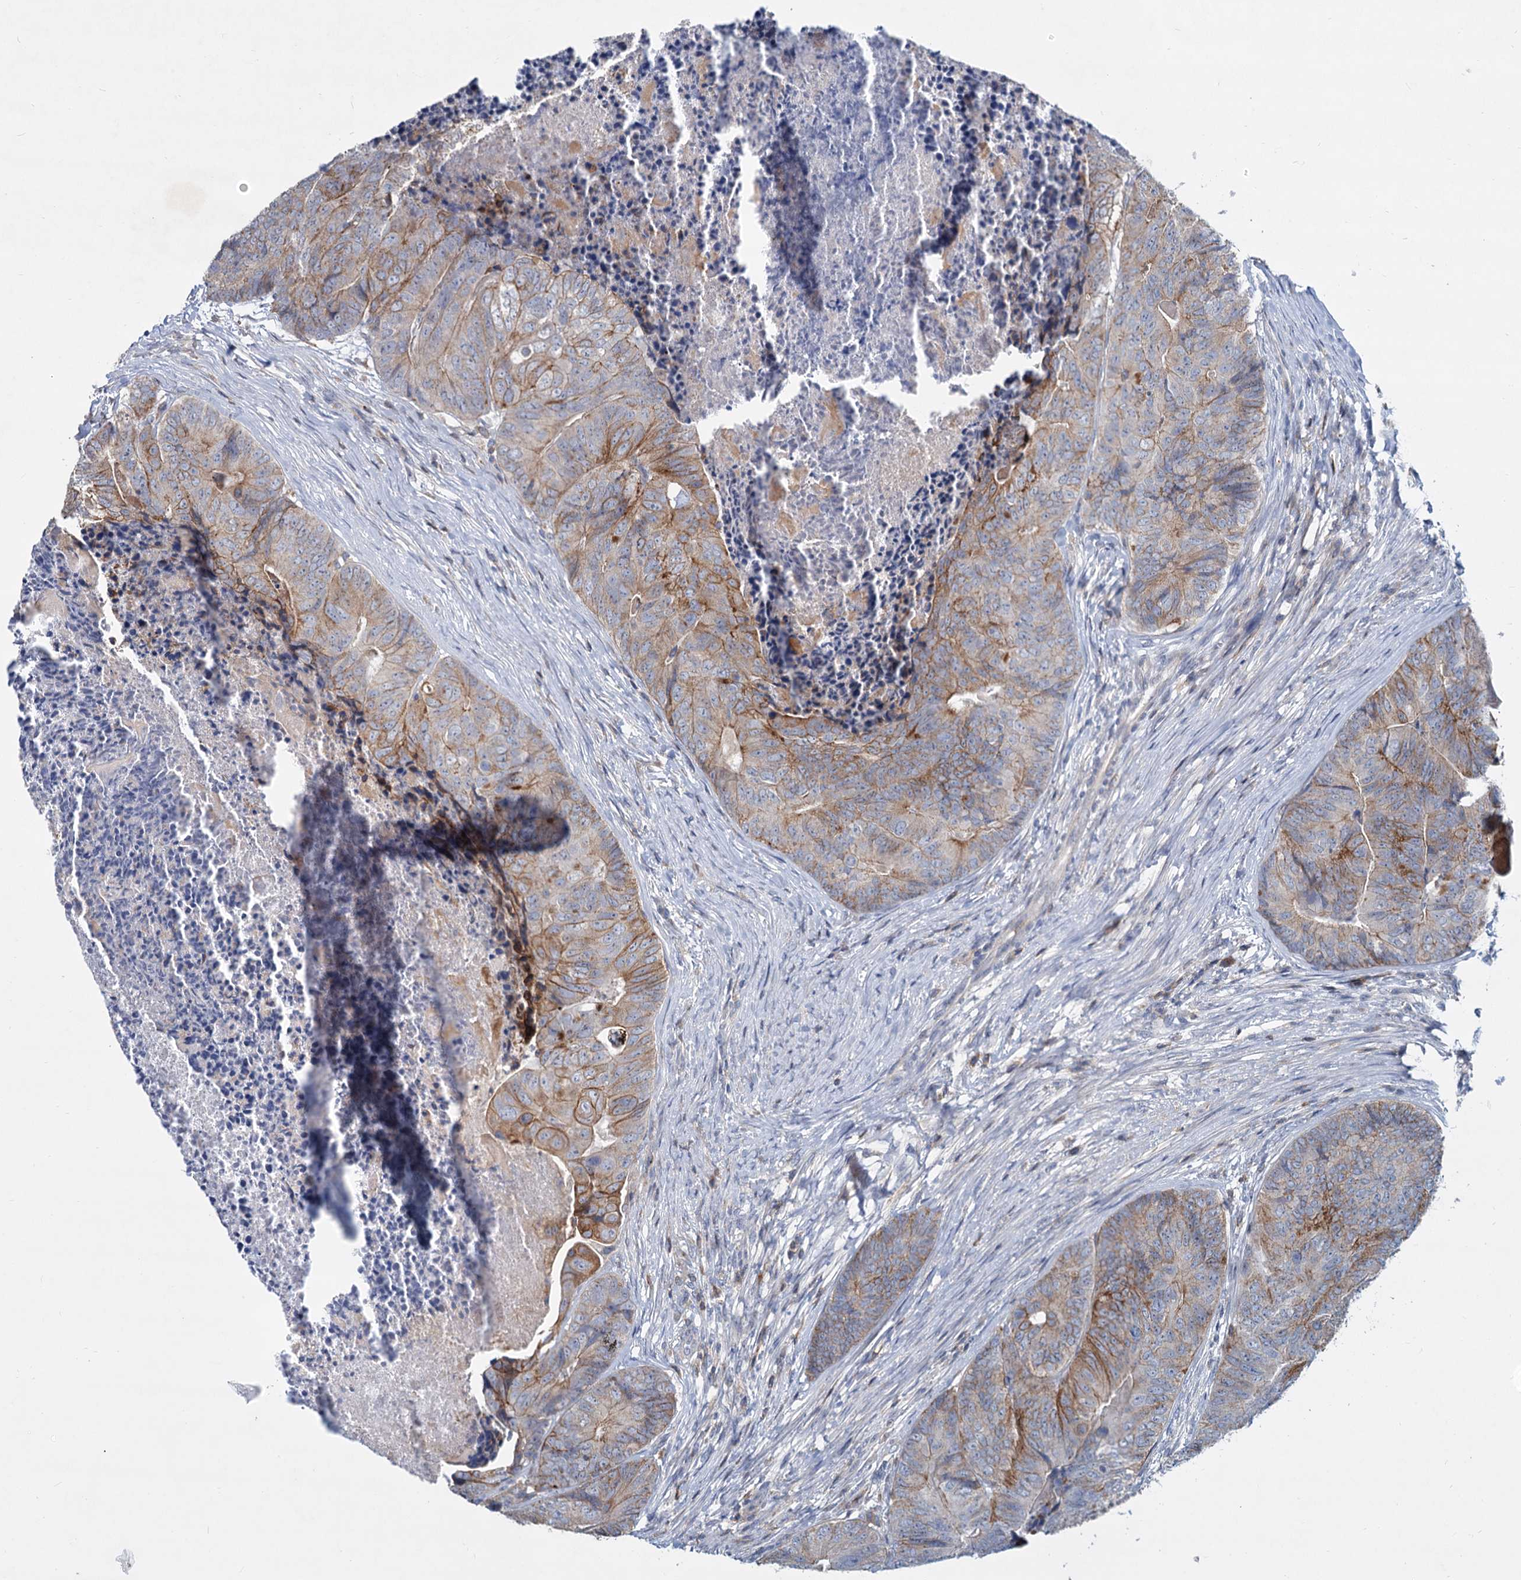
{"staining": {"intensity": "moderate", "quantity": "25%-75%", "location": "cytoplasmic/membranous"}, "tissue": "colorectal cancer", "cell_type": "Tumor cells", "image_type": "cancer", "snomed": [{"axis": "morphology", "description": "Adenocarcinoma, NOS"}, {"axis": "topography", "description": "Colon"}], "caption": "Protein staining displays moderate cytoplasmic/membranous positivity in approximately 25%-75% of tumor cells in colorectal cancer (adenocarcinoma). Nuclei are stained in blue.", "gene": "LRCH4", "patient": {"sex": "female", "age": 67}}